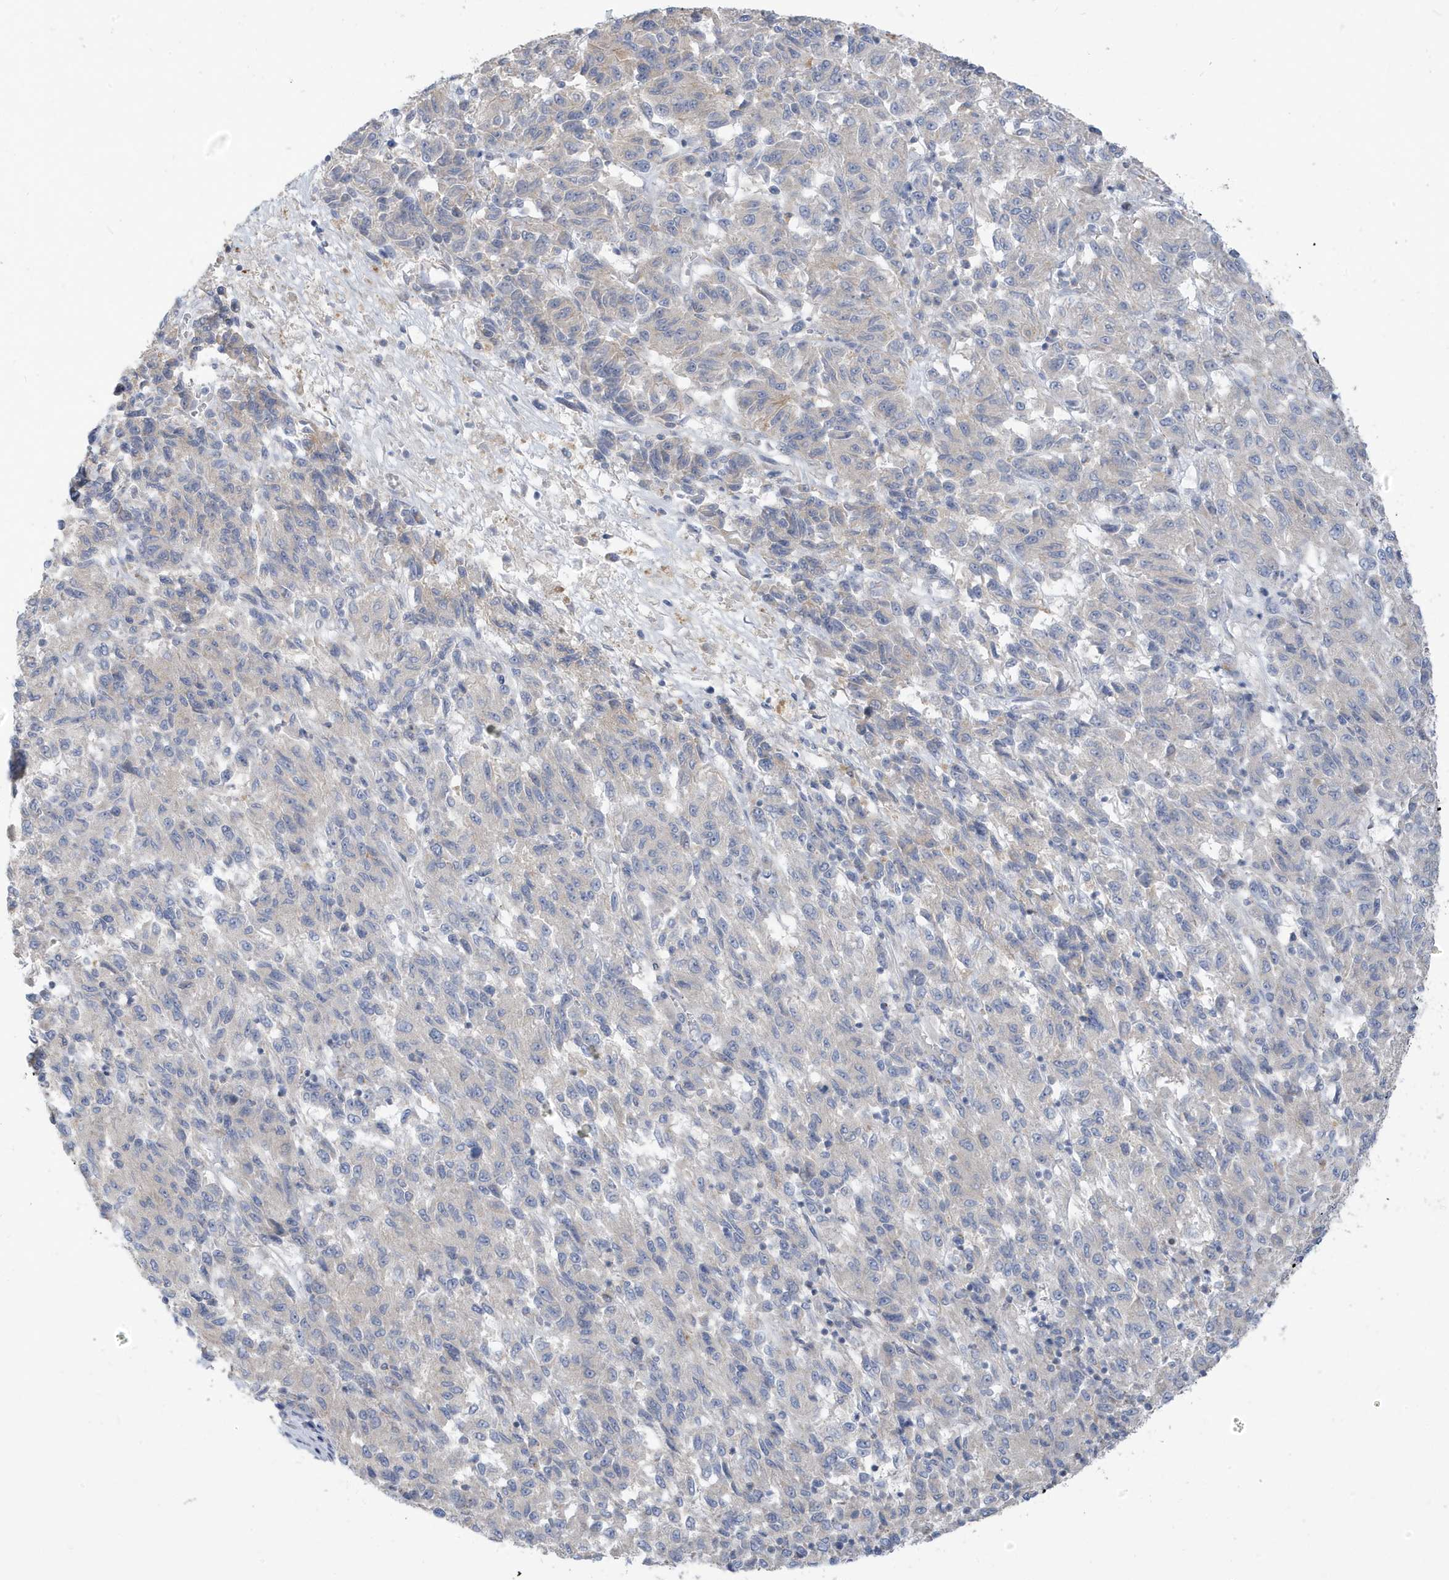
{"staining": {"intensity": "negative", "quantity": "none", "location": "none"}, "tissue": "melanoma", "cell_type": "Tumor cells", "image_type": "cancer", "snomed": [{"axis": "morphology", "description": "Malignant melanoma, Metastatic site"}, {"axis": "topography", "description": "Lung"}], "caption": "Histopathology image shows no protein expression in tumor cells of malignant melanoma (metastatic site) tissue. Brightfield microscopy of immunohistochemistry (IHC) stained with DAB (brown) and hematoxylin (blue), captured at high magnification.", "gene": "ATP13A5", "patient": {"sex": "male", "age": 64}}